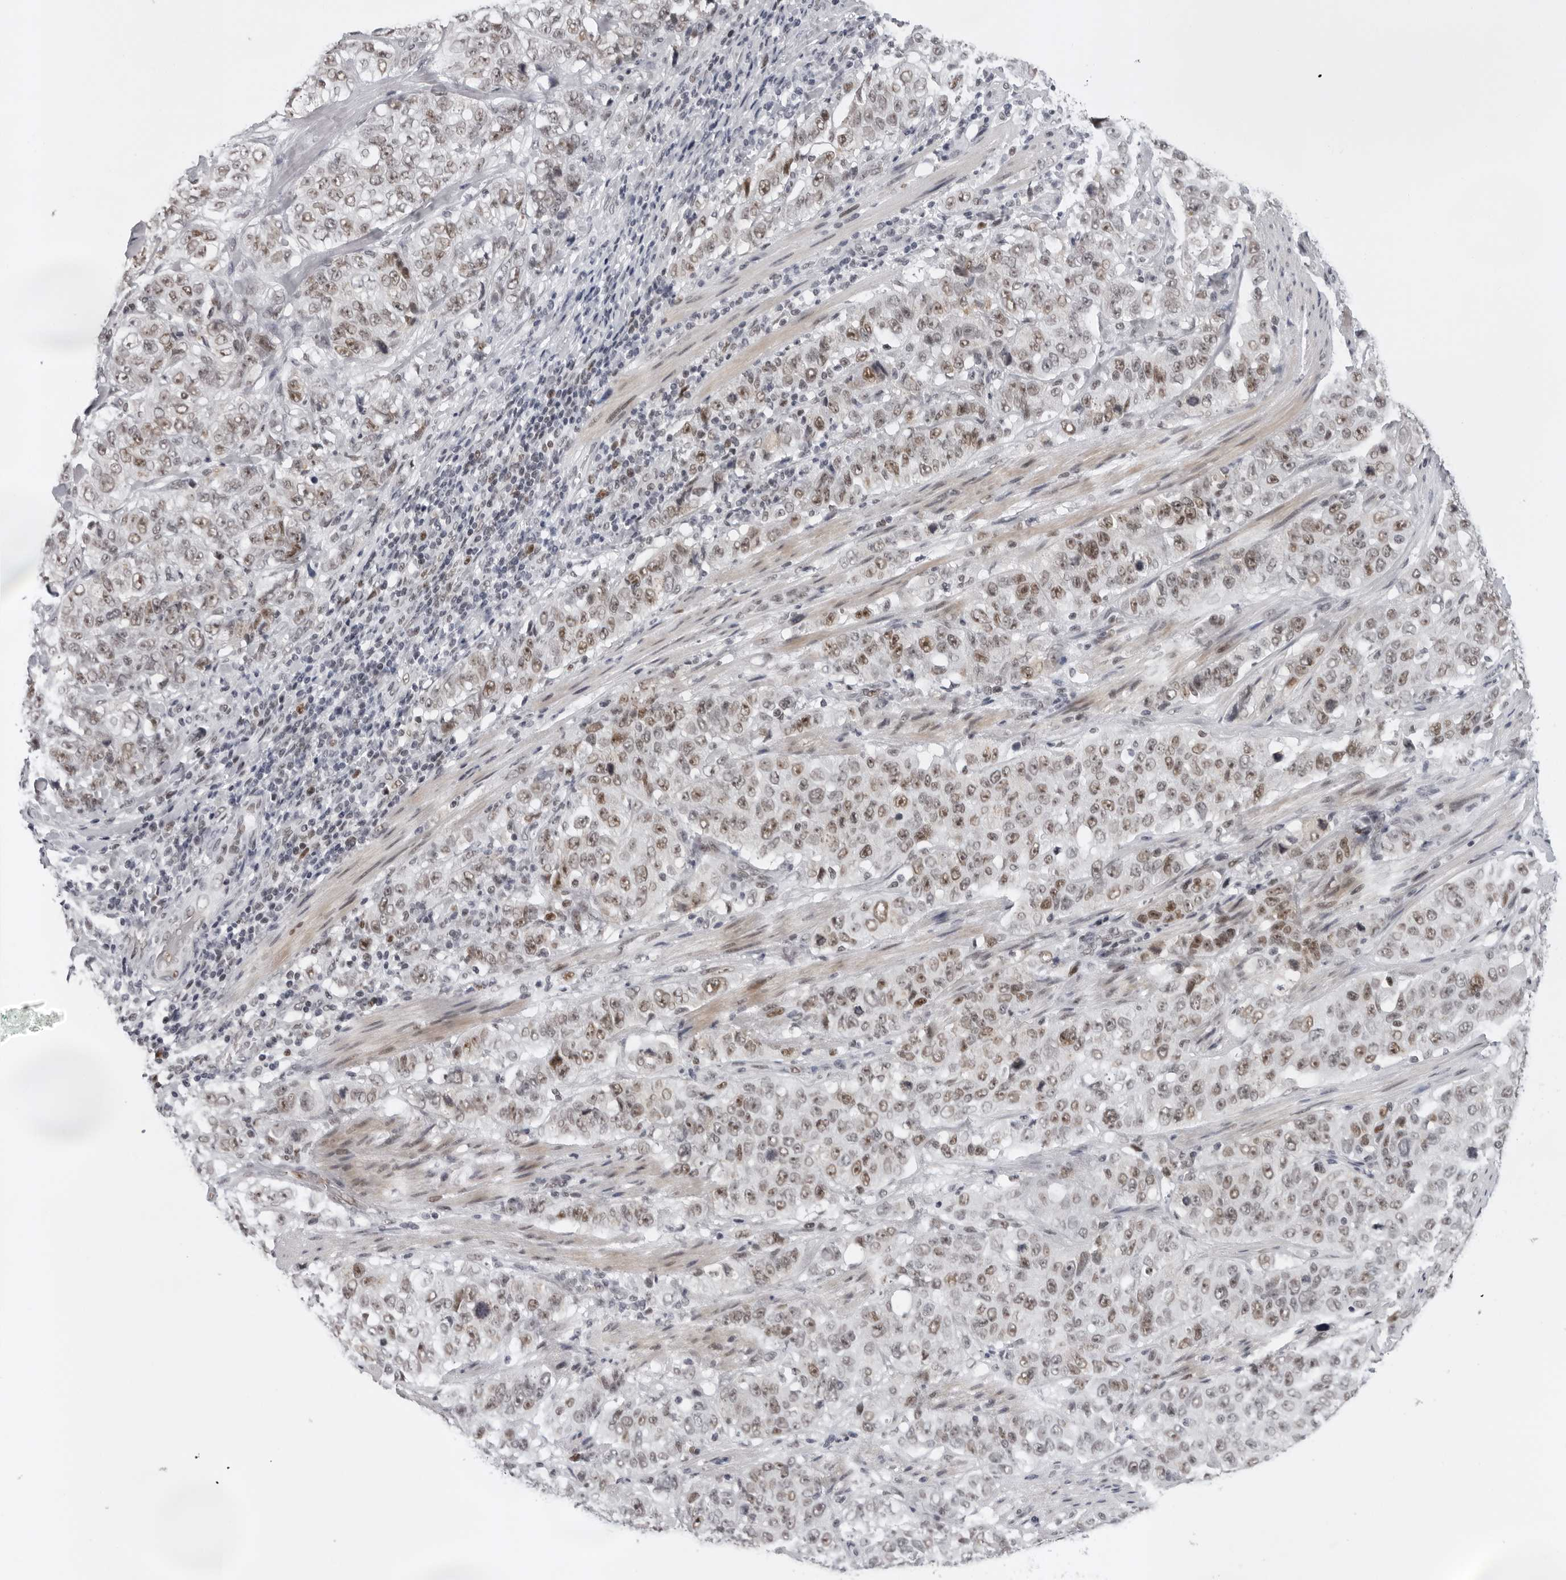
{"staining": {"intensity": "moderate", "quantity": "25%-75%", "location": "nuclear"}, "tissue": "stomach cancer", "cell_type": "Tumor cells", "image_type": "cancer", "snomed": [{"axis": "morphology", "description": "Adenocarcinoma, NOS"}, {"axis": "topography", "description": "Stomach"}], "caption": "Stomach cancer (adenocarcinoma) stained for a protein (brown) demonstrates moderate nuclear positive staining in about 25%-75% of tumor cells.", "gene": "USP1", "patient": {"sex": "male", "age": 48}}